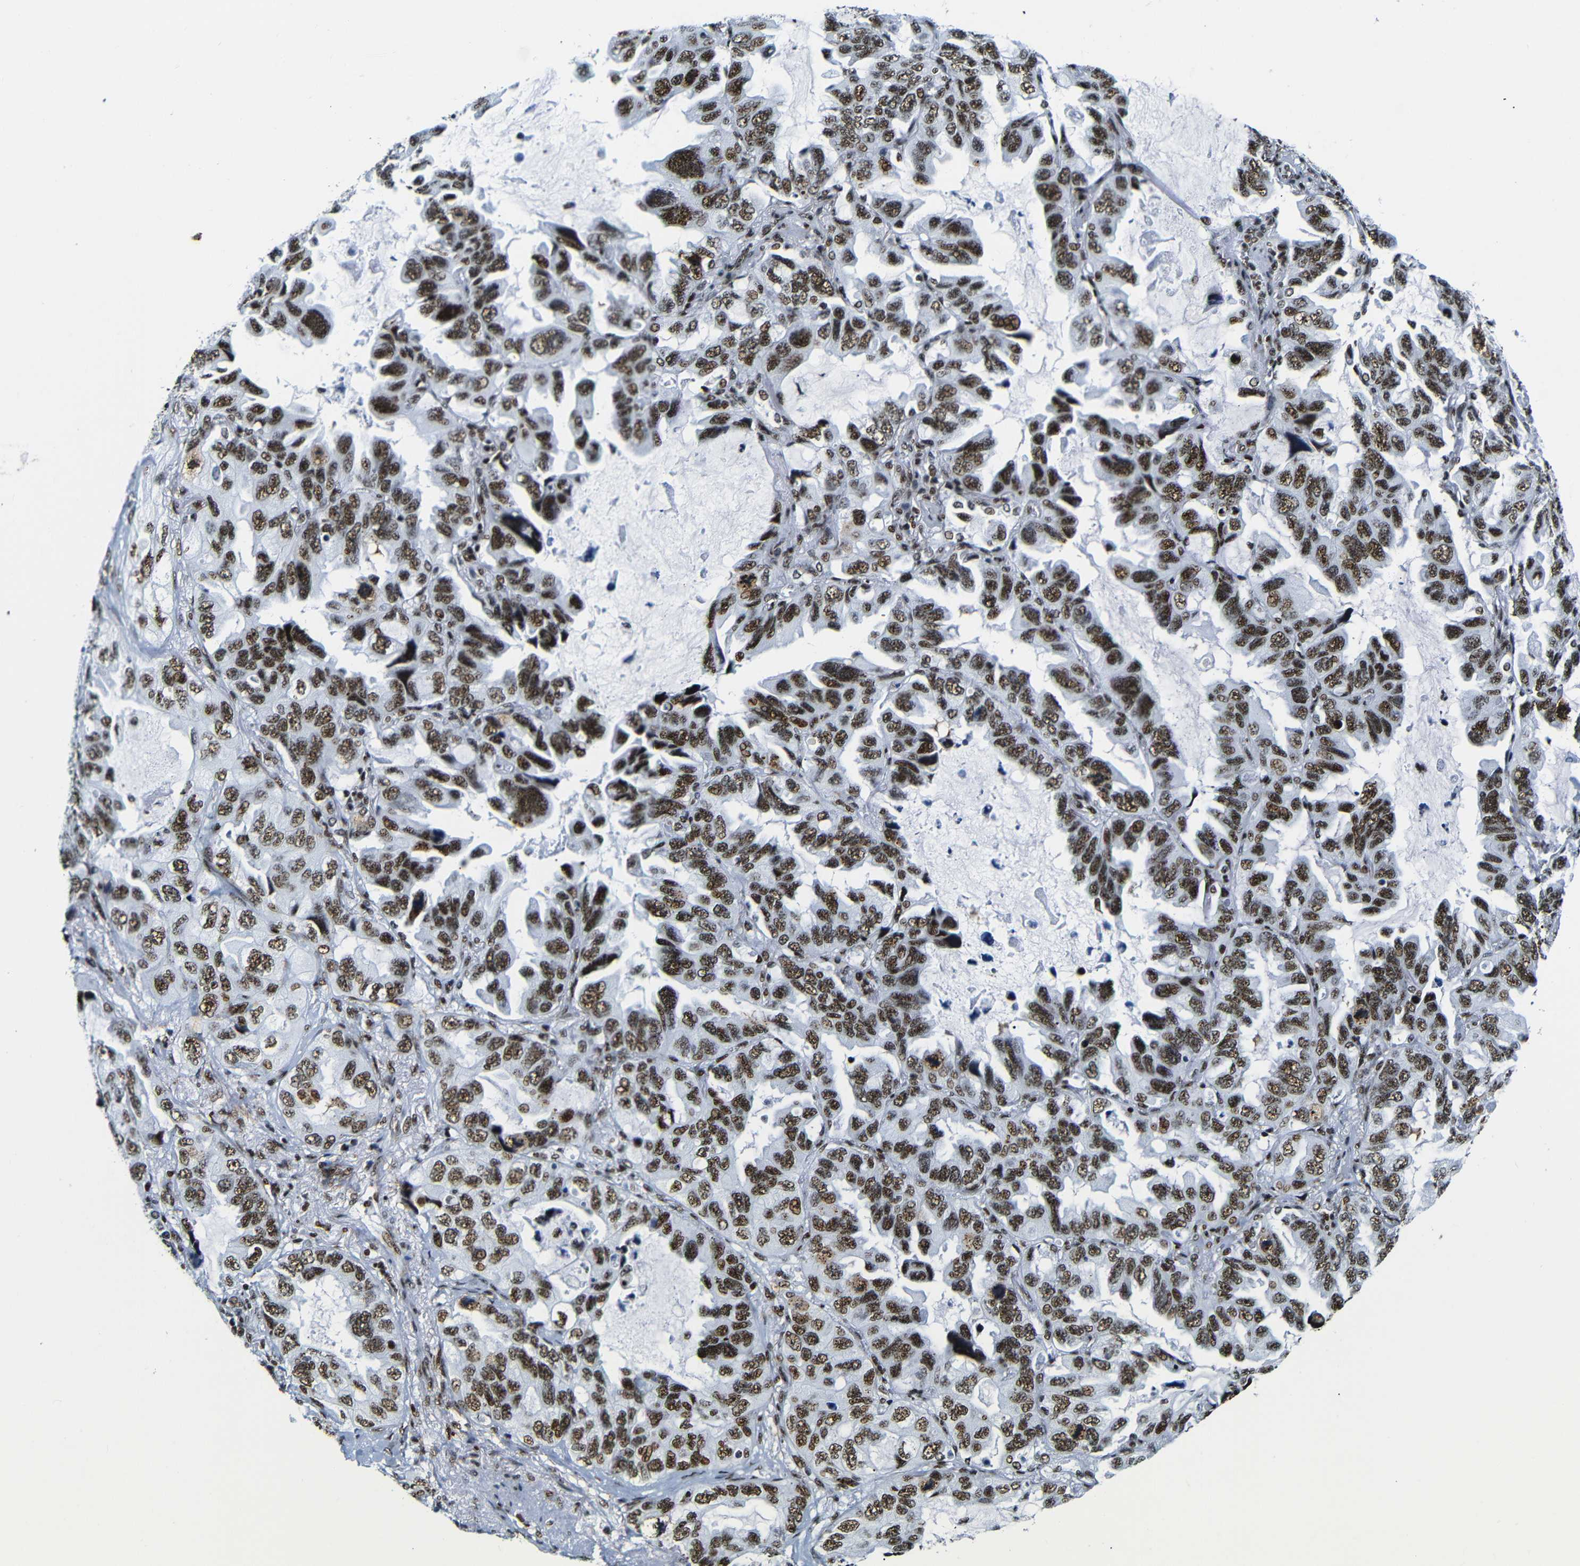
{"staining": {"intensity": "strong", "quantity": ">75%", "location": "nuclear"}, "tissue": "lung cancer", "cell_type": "Tumor cells", "image_type": "cancer", "snomed": [{"axis": "morphology", "description": "Squamous cell carcinoma, NOS"}, {"axis": "topography", "description": "Lung"}], "caption": "Protein analysis of lung squamous cell carcinoma tissue demonstrates strong nuclear staining in approximately >75% of tumor cells.", "gene": "SRSF1", "patient": {"sex": "female", "age": 73}}